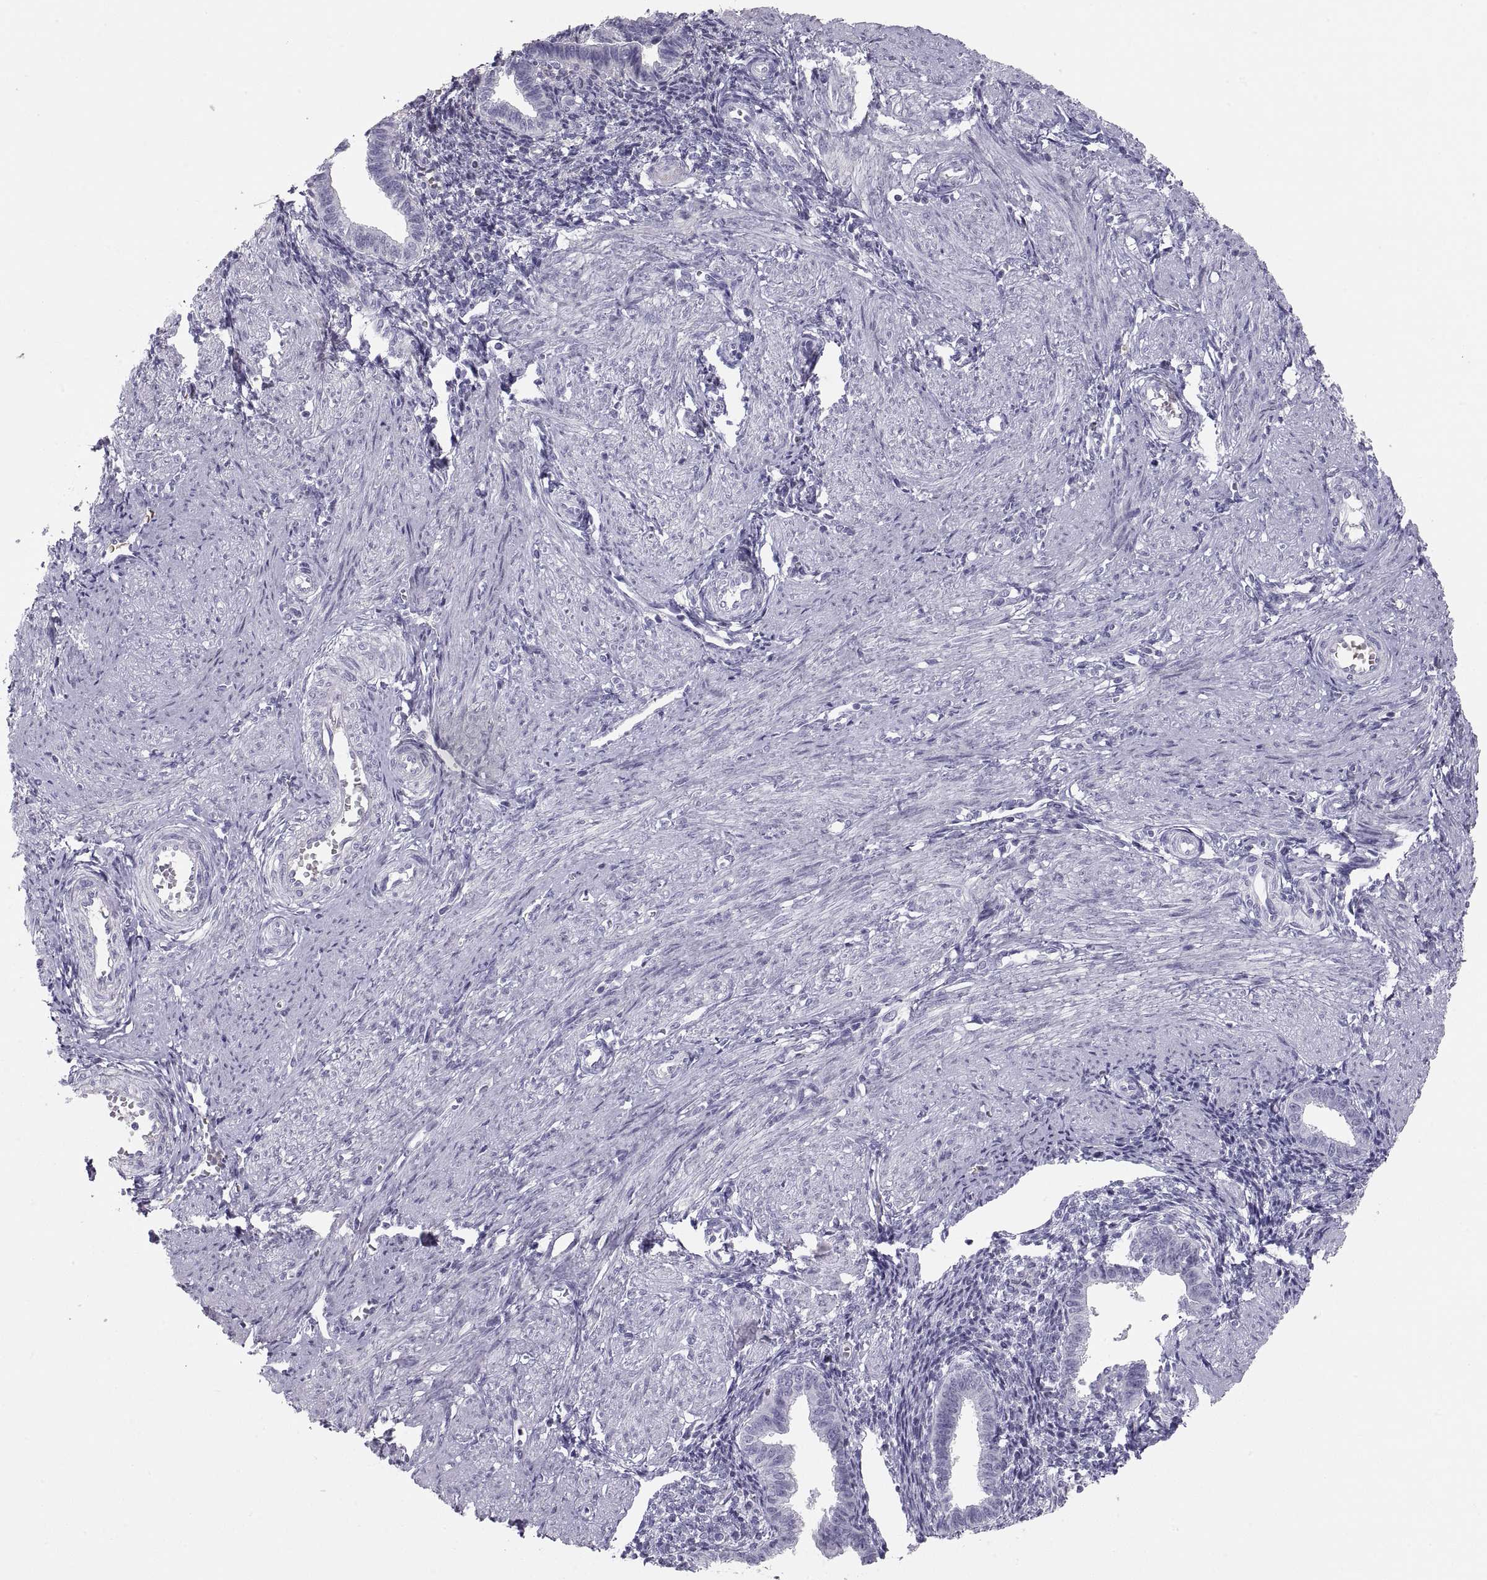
{"staining": {"intensity": "negative", "quantity": "none", "location": "none"}, "tissue": "endometrium", "cell_type": "Cells in endometrial stroma", "image_type": "normal", "snomed": [{"axis": "morphology", "description": "Normal tissue, NOS"}, {"axis": "topography", "description": "Endometrium"}], "caption": "DAB (3,3'-diaminobenzidine) immunohistochemical staining of normal human endometrium displays no significant staining in cells in endometrial stroma. (DAB (3,3'-diaminobenzidine) immunohistochemistry (IHC) visualized using brightfield microscopy, high magnification).", "gene": "MAGEB2", "patient": {"sex": "female", "age": 37}}